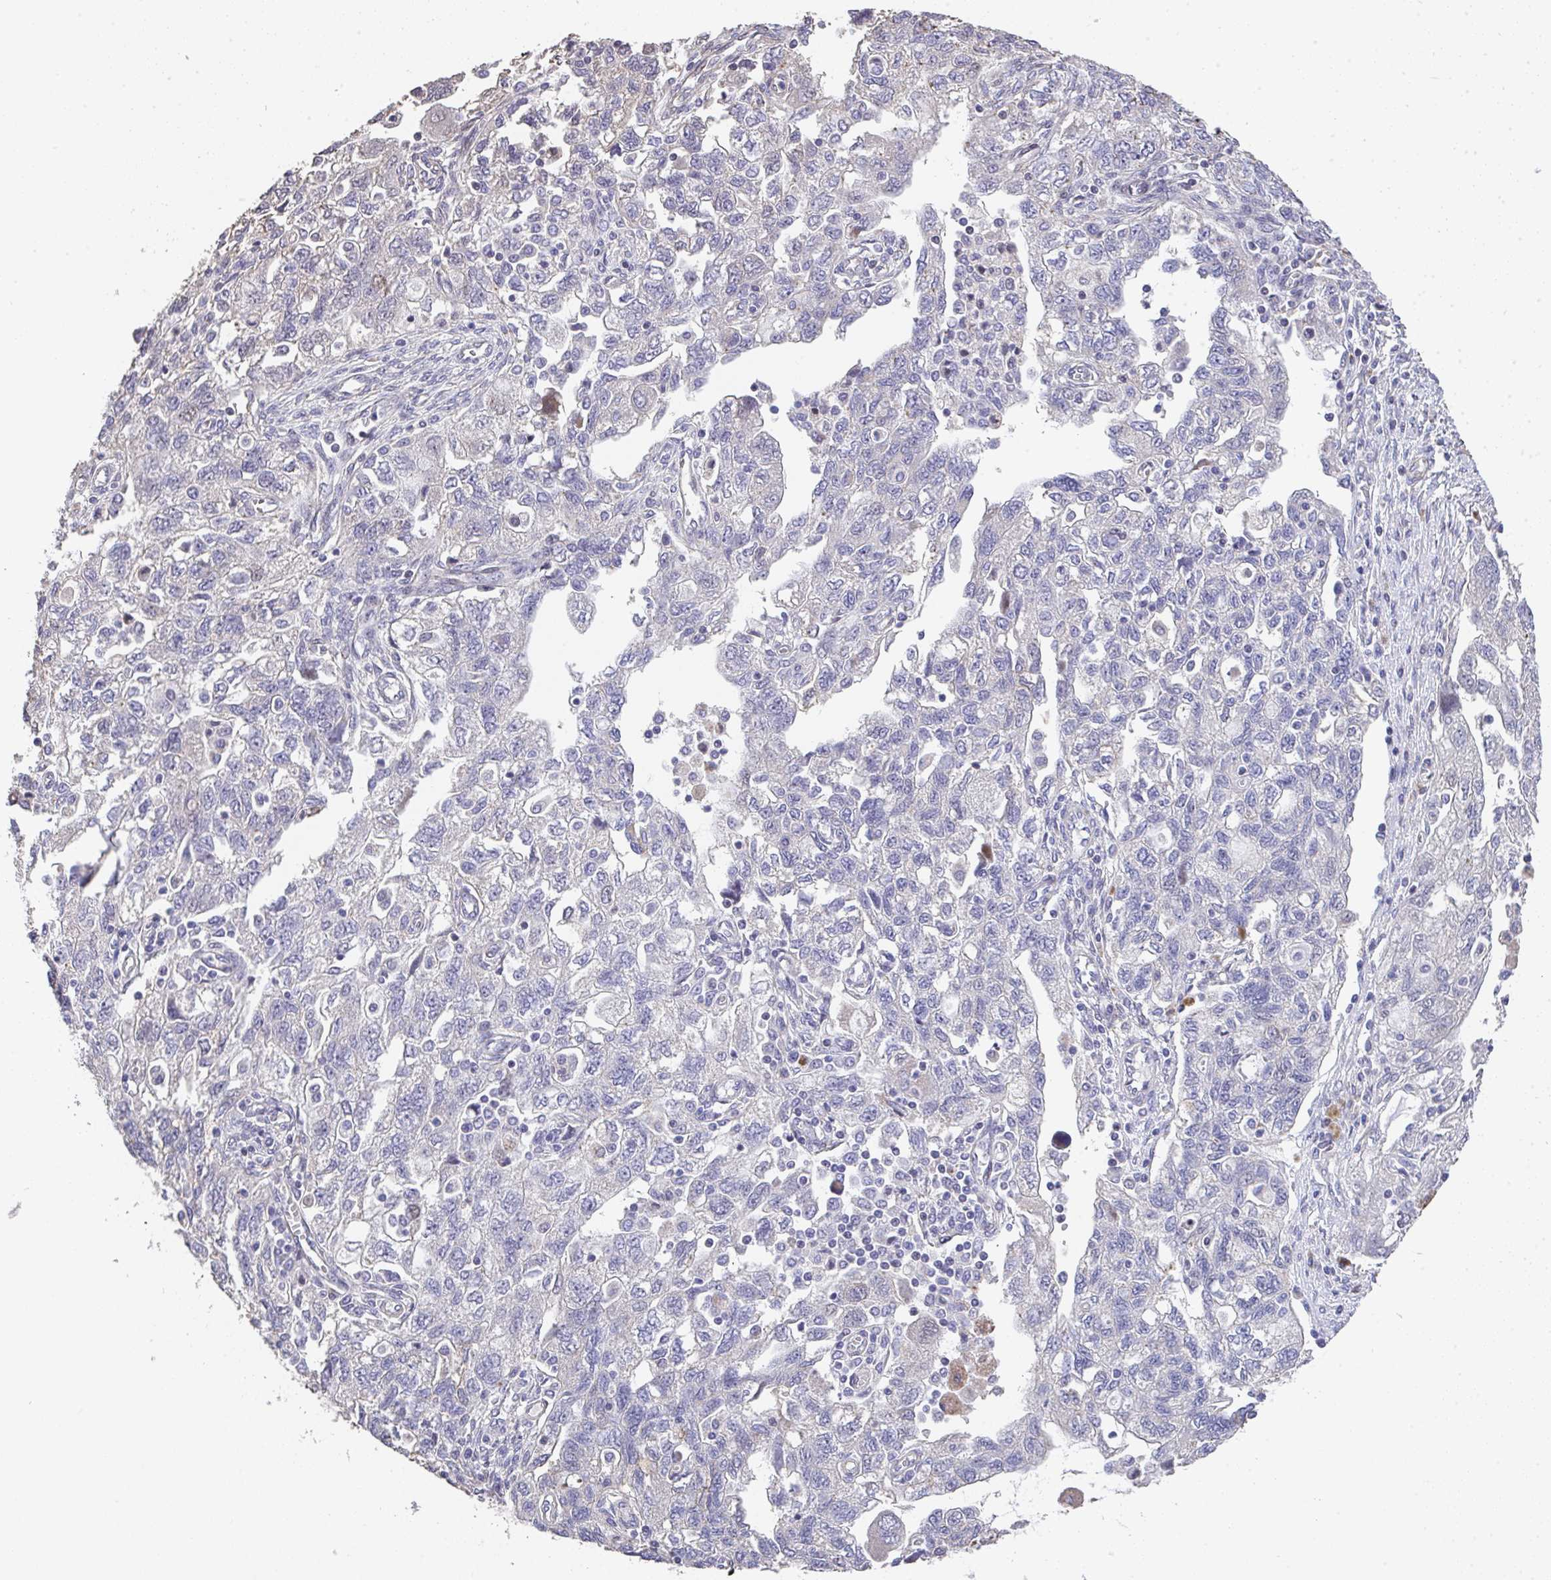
{"staining": {"intensity": "negative", "quantity": "none", "location": "none"}, "tissue": "ovarian cancer", "cell_type": "Tumor cells", "image_type": "cancer", "snomed": [{"axis": "morphology", "description": "Carcinoma, NOS"}, {"axis": "morphology", "description": "Cystadenocarcinoma, serous, NOS"}, {"axis": "topography", "description": "Ovary"}], "caption": "Ovarian cancer (carcinoma) was stained to show a protein in brown. There is no significant staining in tumor cells.", "gene": "RUNDC3B", "patient": {"sex": "female", "age": 69}}